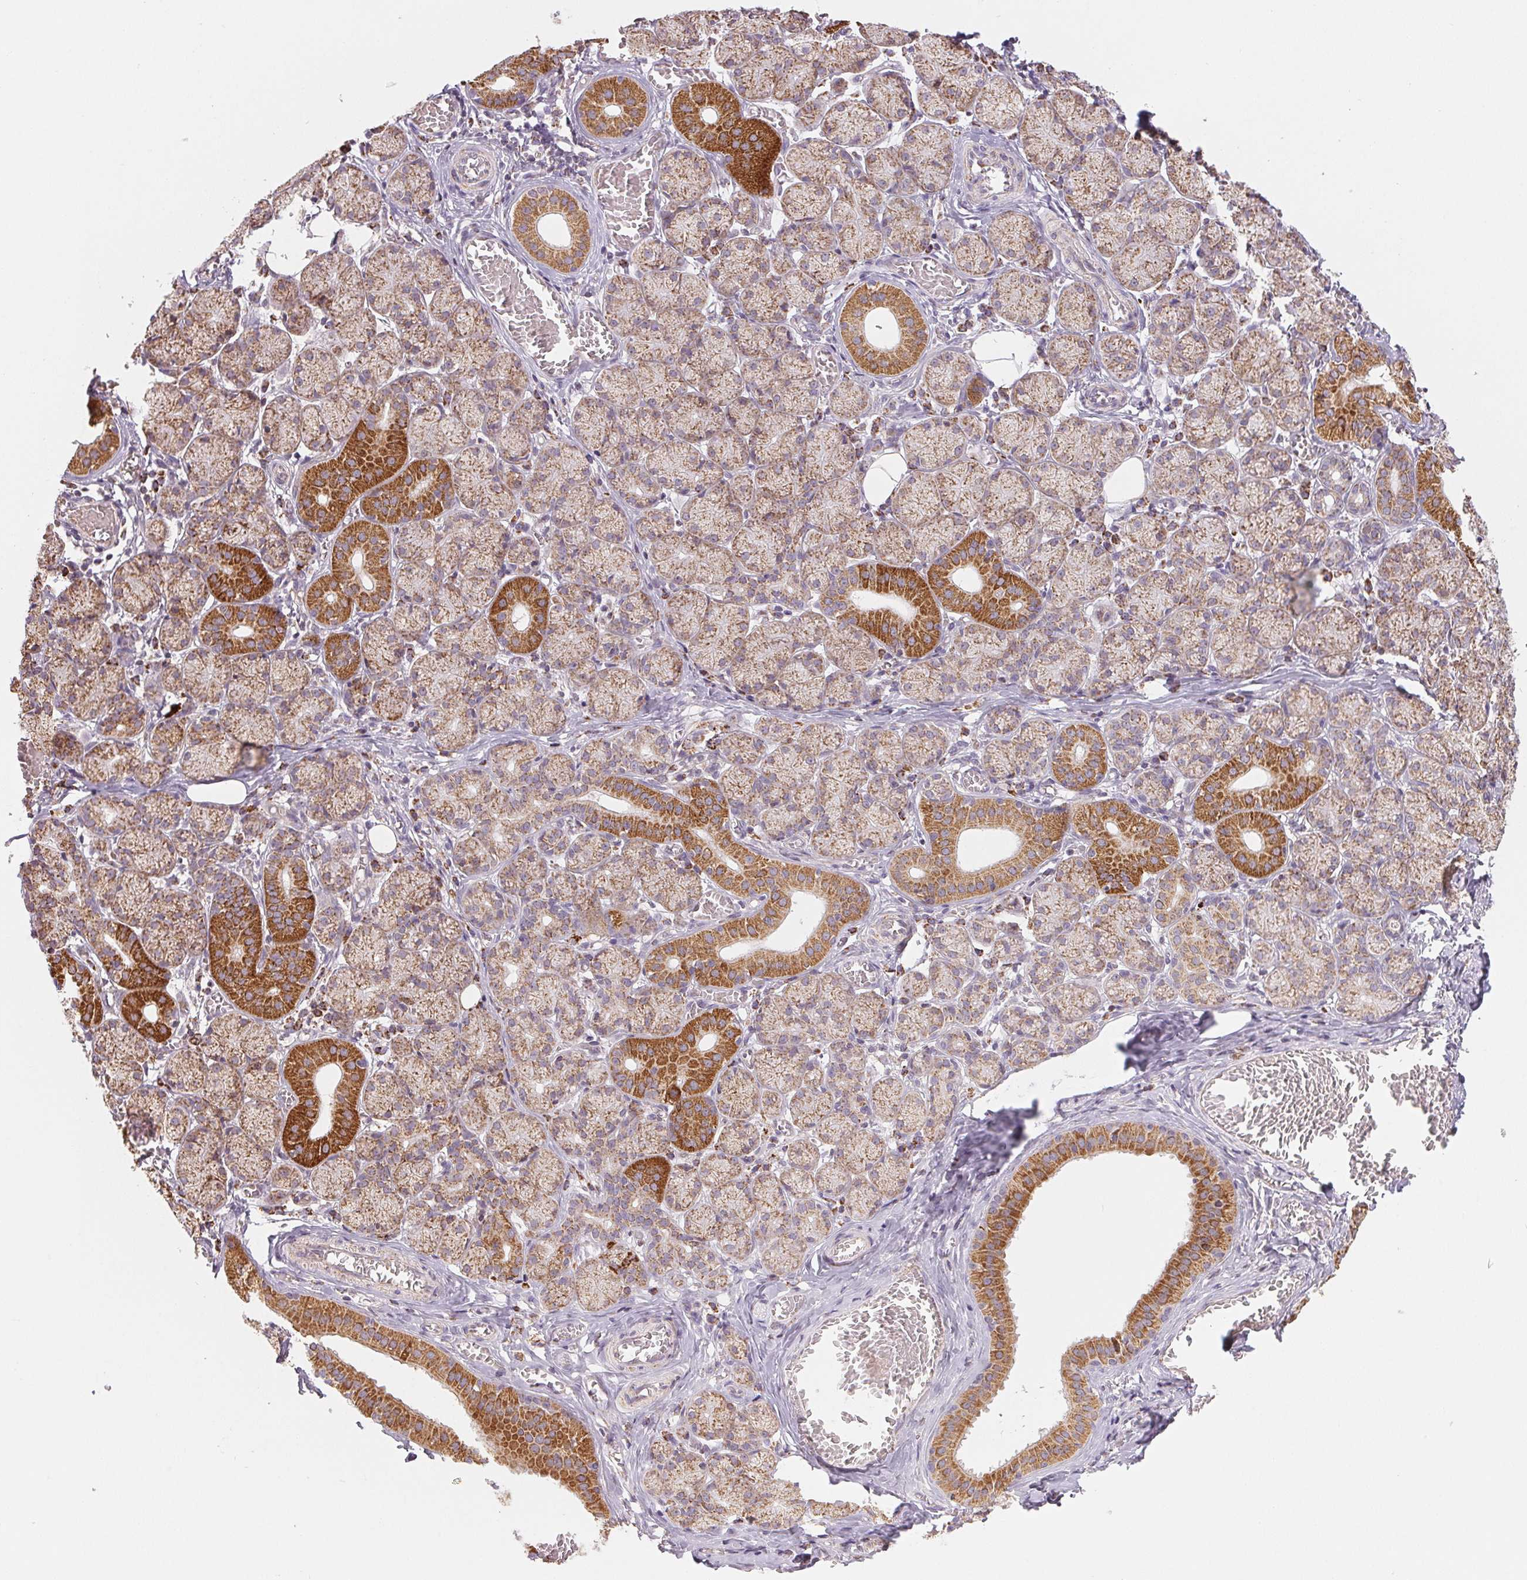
{"staining": {"intensity": "moderate", "quantity": ">75%", "location": "cytoplasmic/membranous"}, "tissue": "salivary gland", "cell_type": "Glandular cells", "image_type": "normal", "snomed": [{"axis": "morphology", "description": "Normal tissue, NOS"}, {"axis": "topography", "description": "Salivary gland"}, {"axis": "topography", "description": "Peripheral nerve tissue"}], "caption": "IHC micrograph of unremarkable salivary gland: salivary gland stained using immunohistochemistry (IHC) demonstrates medium levels of moderate protein expression localized specifically in the cytoplasmic/membranous of glandular cells, appearing as a cytoplasmic/membranous brown color.", "gene": "HINT2", "patient": {"sex": "female", "age": 24}}